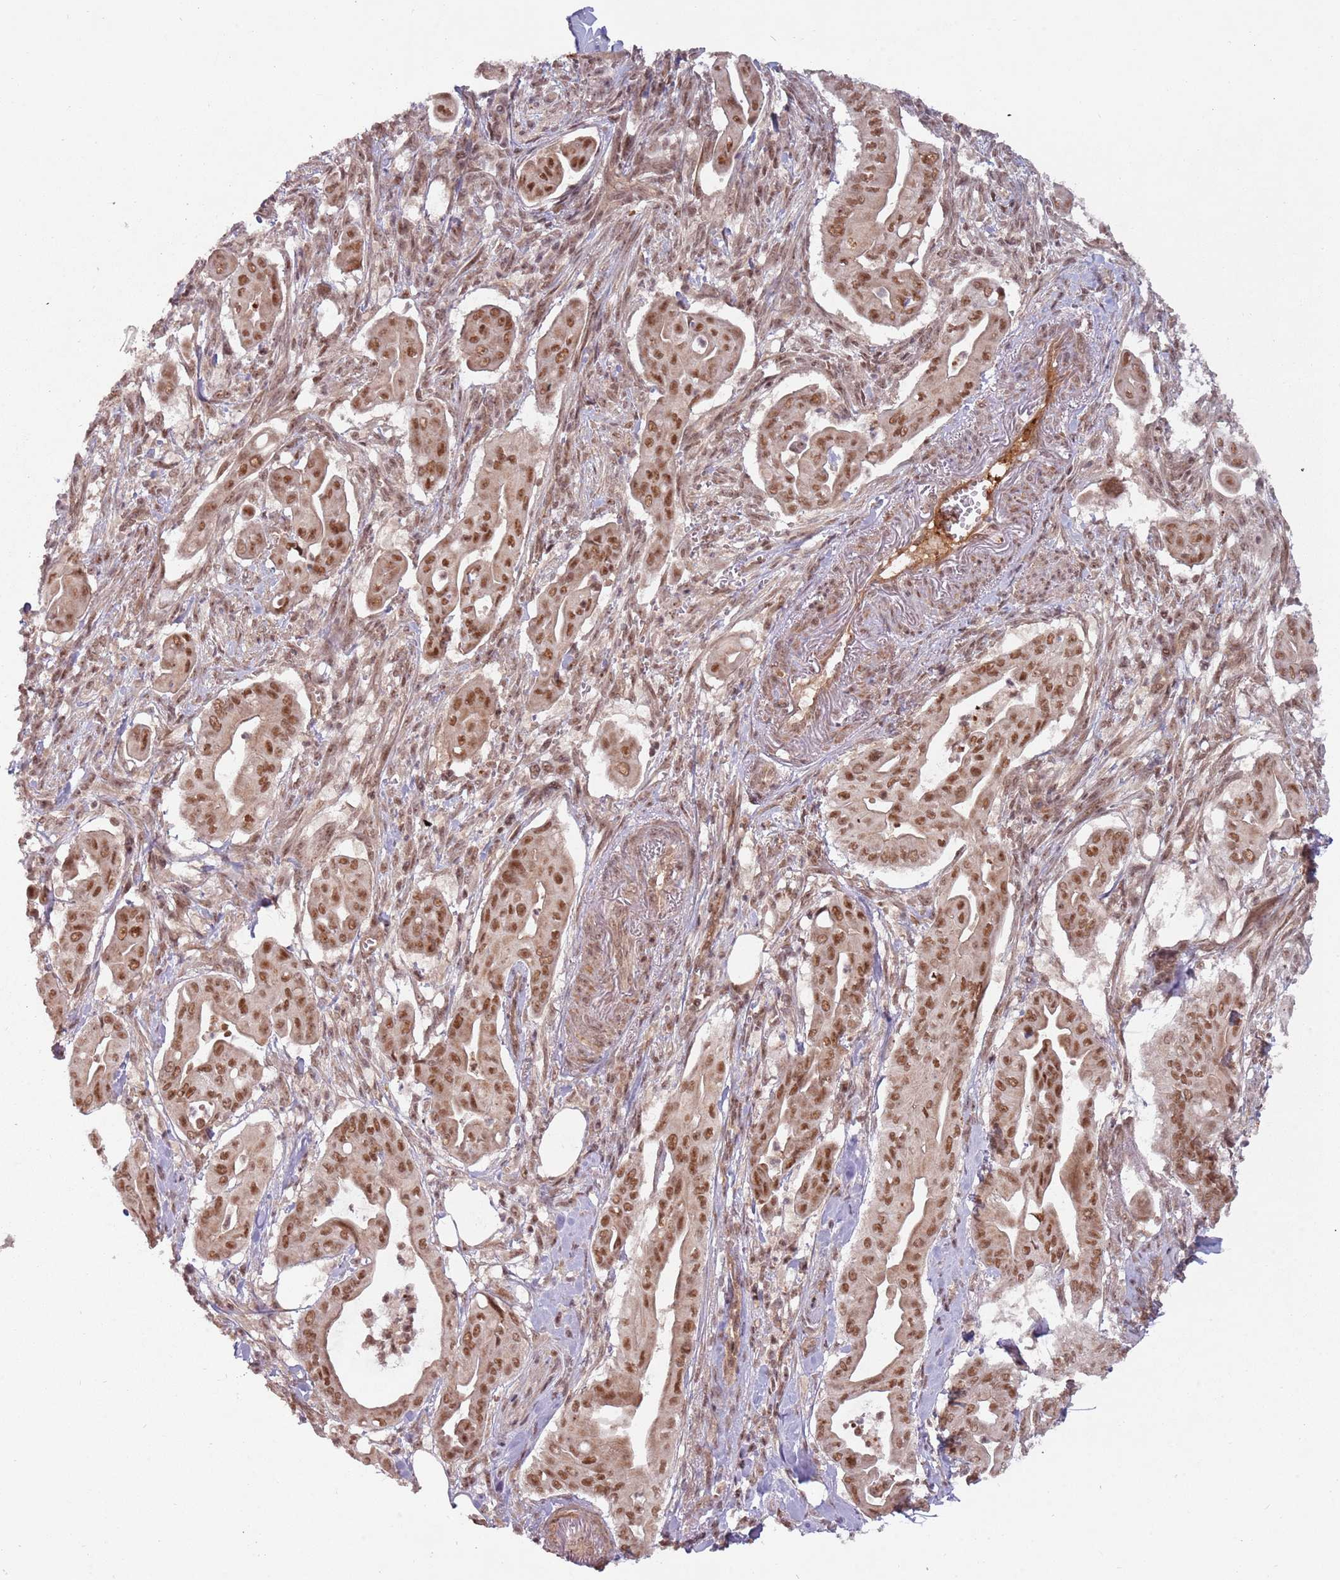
{"staining": {"intensity": "moderate", "quantity": ">75%", "location": "nuclear"}, "tissue": "pancreatic cancer", "cell_type": "Tumor cells", "image_type": "cancer", "snomed": [{"axis": "morphology", "description": "Adenocarcinoma, NOS"}, {"axis": "topography", "description": "Pancreas"}], "caption": "IHC image of human pancreatic adenocarcinoma stained for a protein (brown), which displays medium levels of moderate nuclear expression in approximately >75% of tumor cells.", "gene": "SUDS3", "patient": {"sex": "male", "age": 71}}